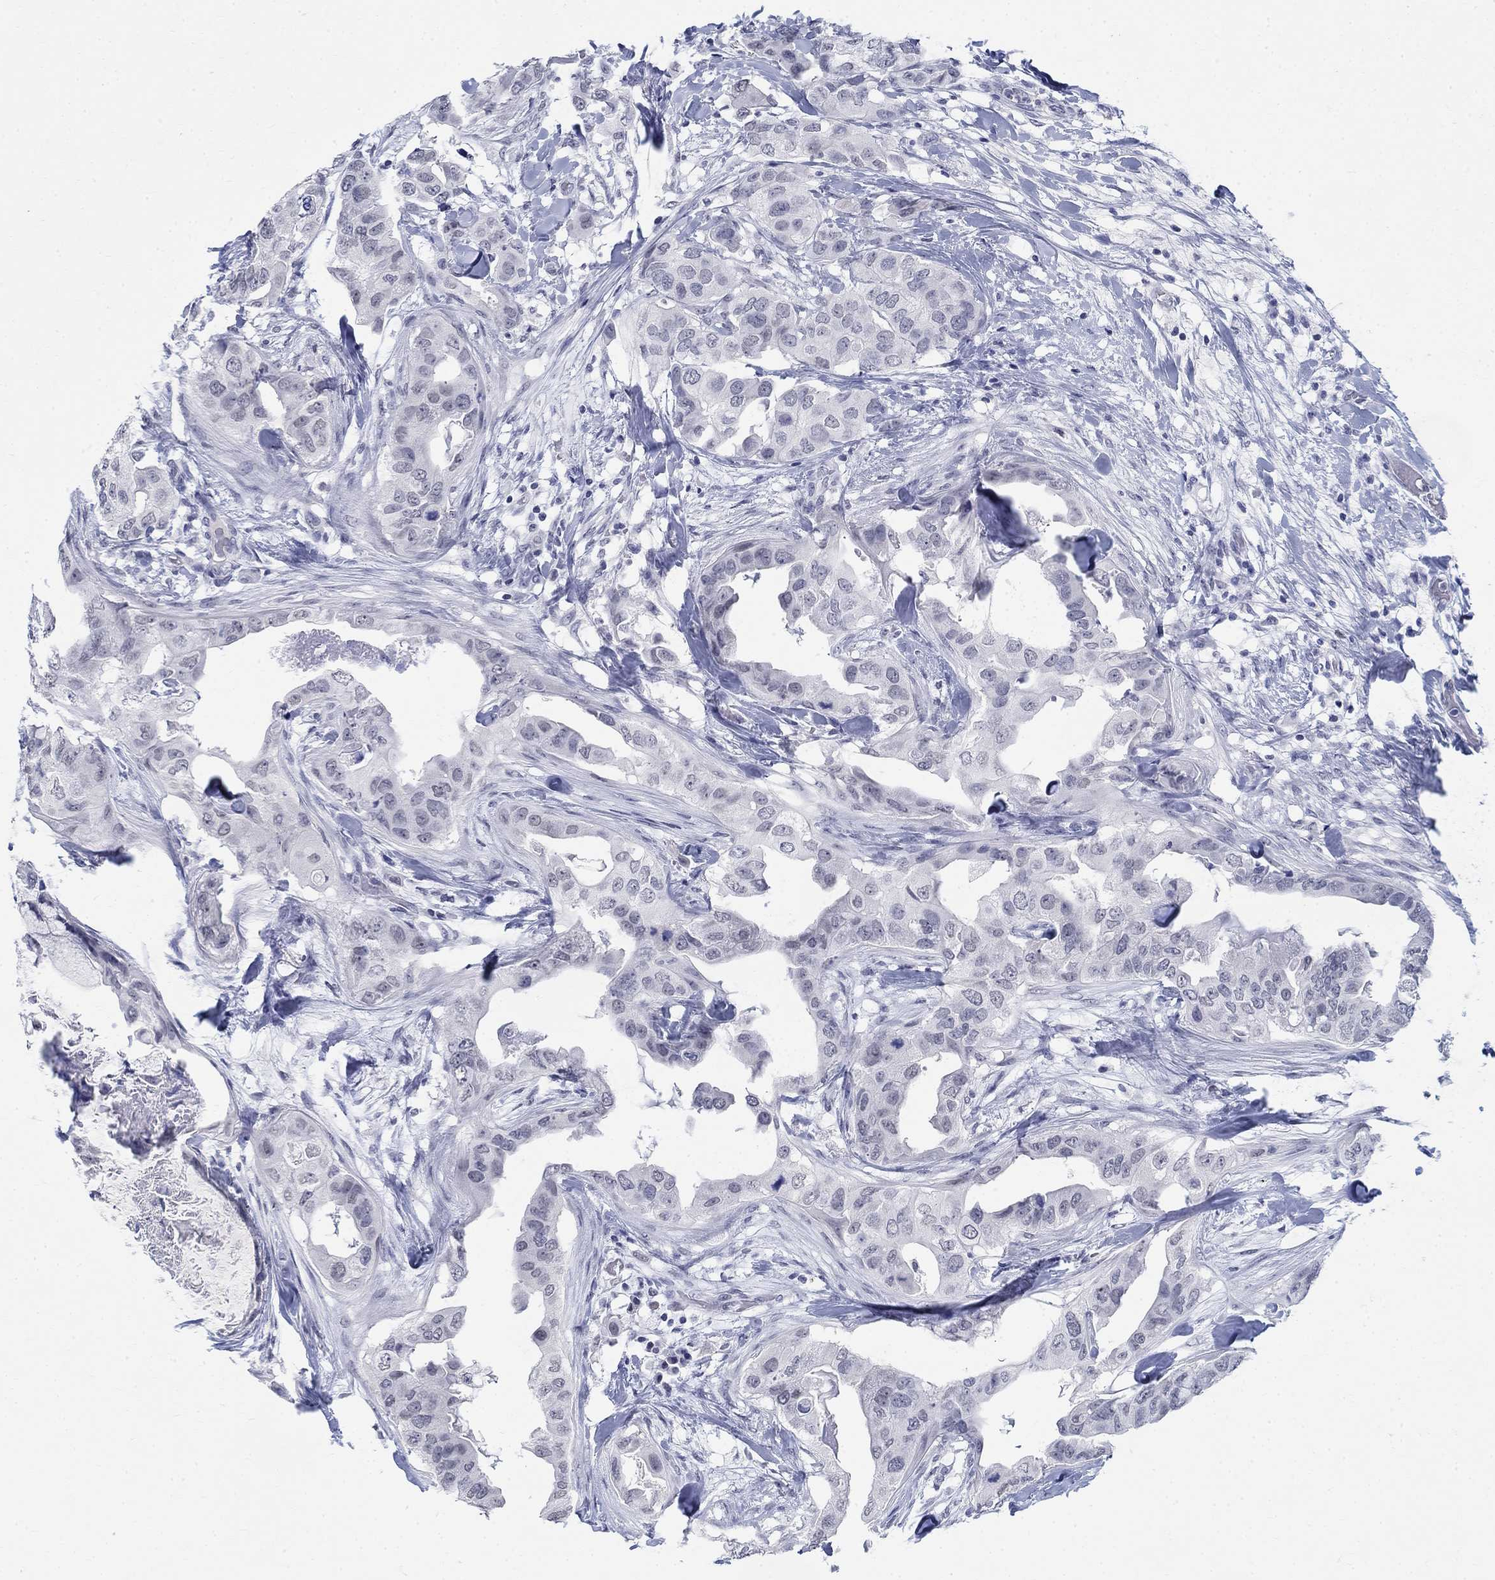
{"staining": {"intensity": "negative", "quantity": "none", "location": "none"}, "tissue": "breast cancer", "cell_type": "Tumor cells", "image_type": "cancer", "snomed": [{"axis": "morphology", "description": "Normal tissue, NOS"}, {"axis": "morphology", "description": "Duct carcinoma"}, {"axis": "topography", "description": "Breast"}], "caption": "DAB immunohistochemical staining of human breast cancer (intraductal carcinoma) displays no significant positivity in tumor cells.", "gene": "ANKS1B", "patient": {"sex": "female", "age": 40}}